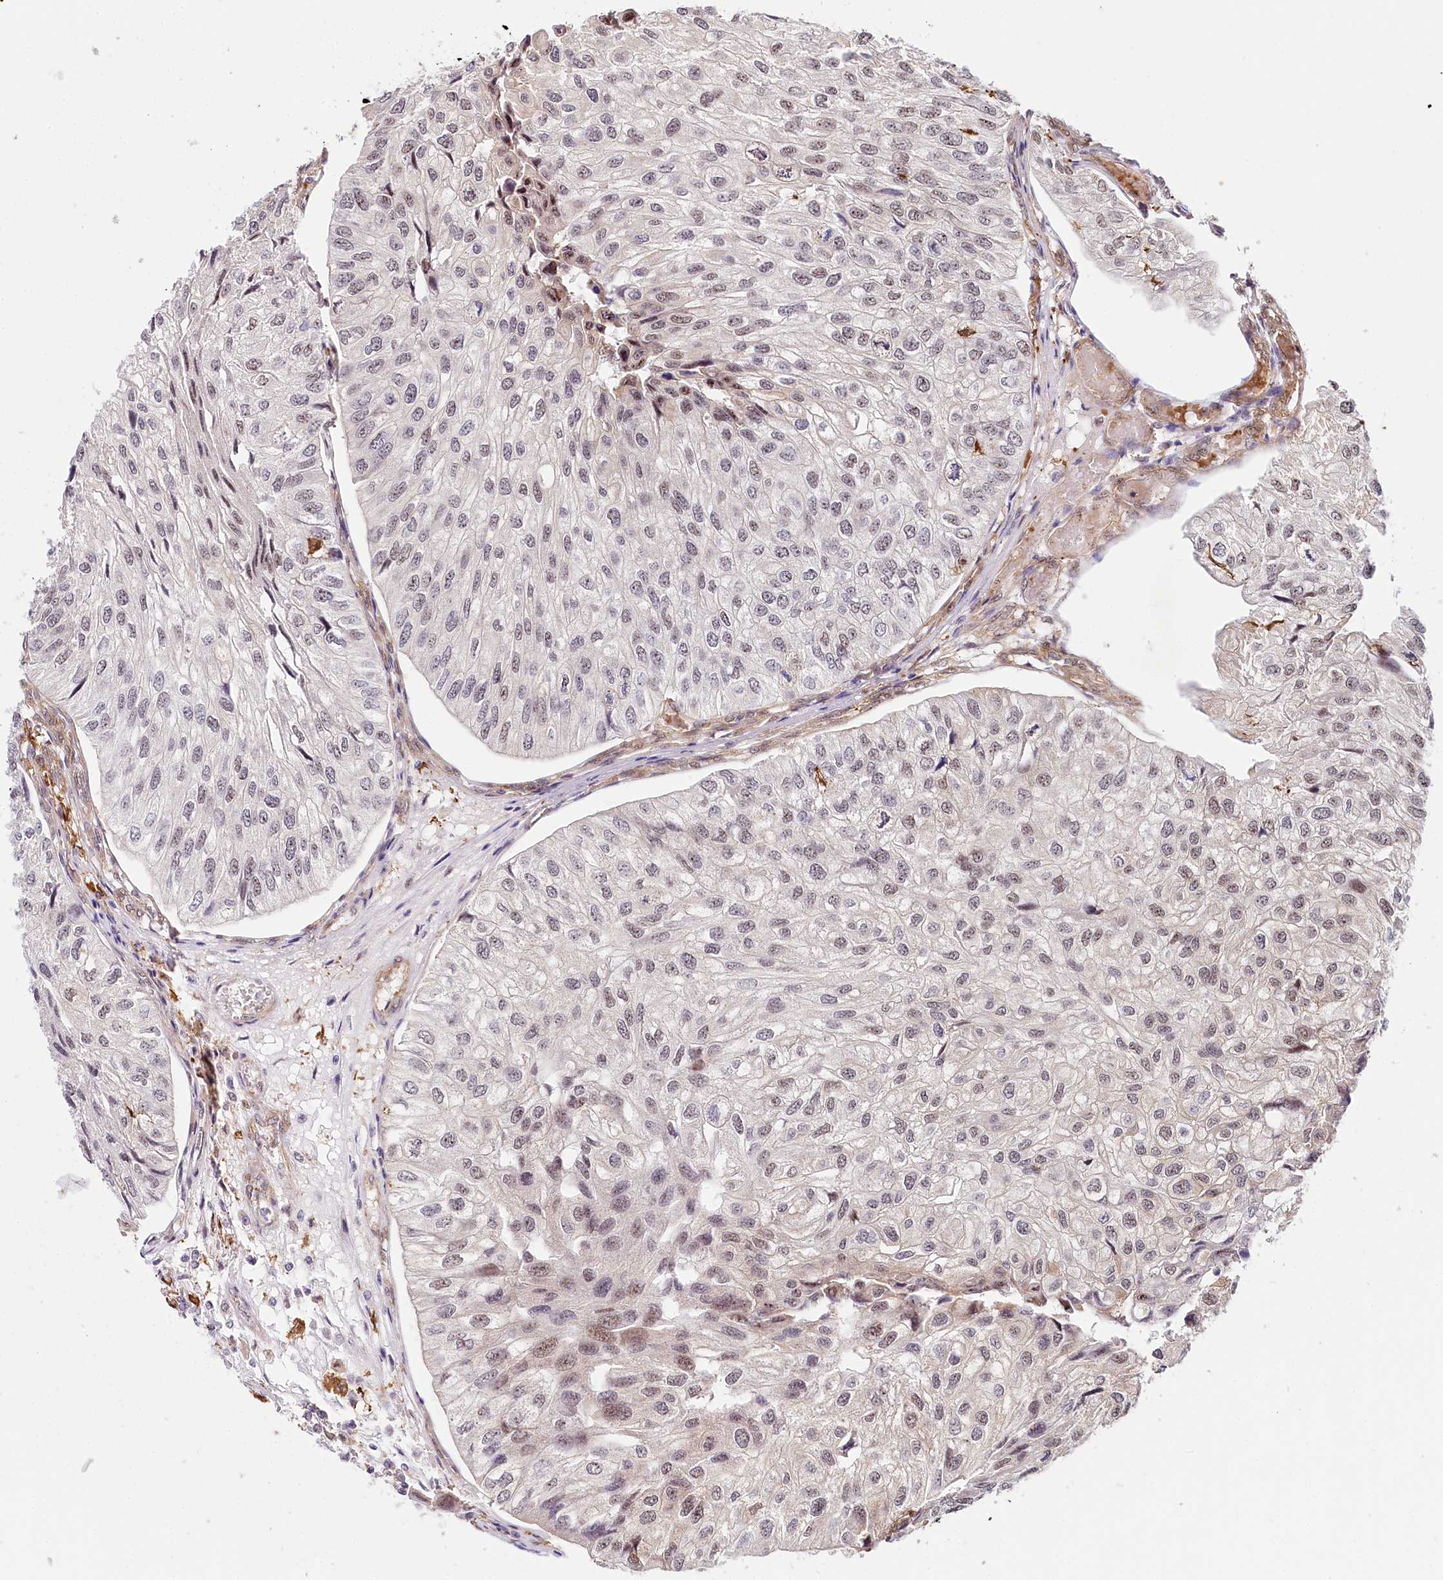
{"staining": {"intensity": "moderate", "quantity": "<25%", "location": "nuclear"}, "tissue": "urothelial cancer", "cell_type": "Tumor cells", "image_type": "cancer", "snomed": [{"axis": "morphology", "description": "Urothelial carcinoma, Low grade"}, {"axis": "topography", "description": "Urinary bladder"}], "caption": "Immunohistochemical staining of urothelial cancer displays moderate nuclear protein expression in about <25% of tumor cells. The staining was performed using DAB (3,3'-diaminobenzidine) to visualize the protein expression in brown, while the nuclei were stained in blue with hematoxylin (Magnification: 20x).", "gene": "TUBGCP2", "patient": {"sex": "female", "age": 89}}